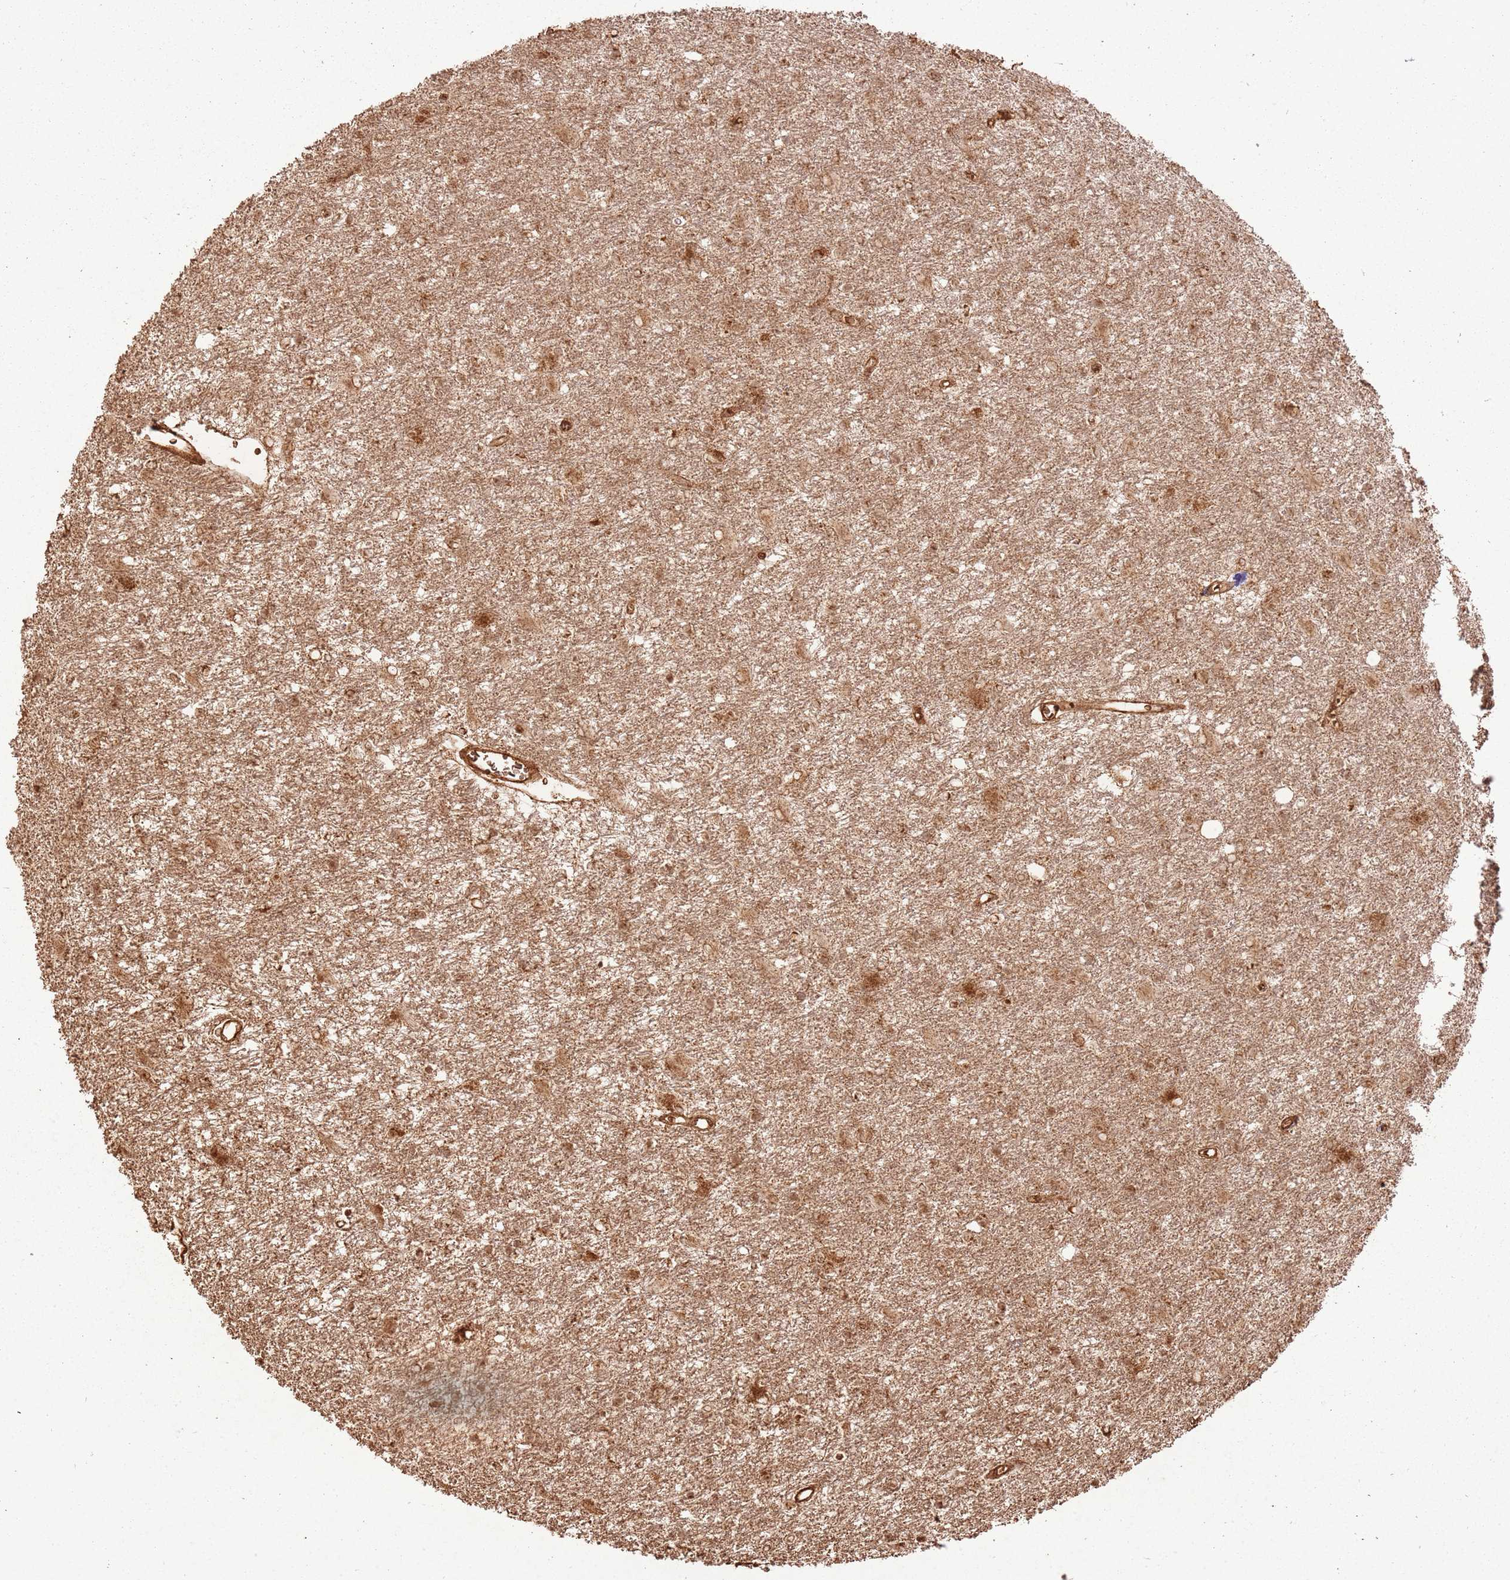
{"staining": {"intensity": "moderate", "quantity": ">75%", "location": "cytoplasmic/membranous"}, "tissue": "glioma", "cell_type": "Tumor cells", "image_type": "cancer", "snomed": [{"axis": "morphology", "description": "Glioma, malignant, High grade"}, {"axis": "topography", "description": "Brain"}], "caption": "Immunohistochemistry of human glioma displays medium levels of moderate cytoplasmic/membranous expression in approximately >75% of tumor cells. (IHC, brightfield microscopy, high magnification).", "gene": "MRPS6", "patient": {"sex": "female", "age": 50}}